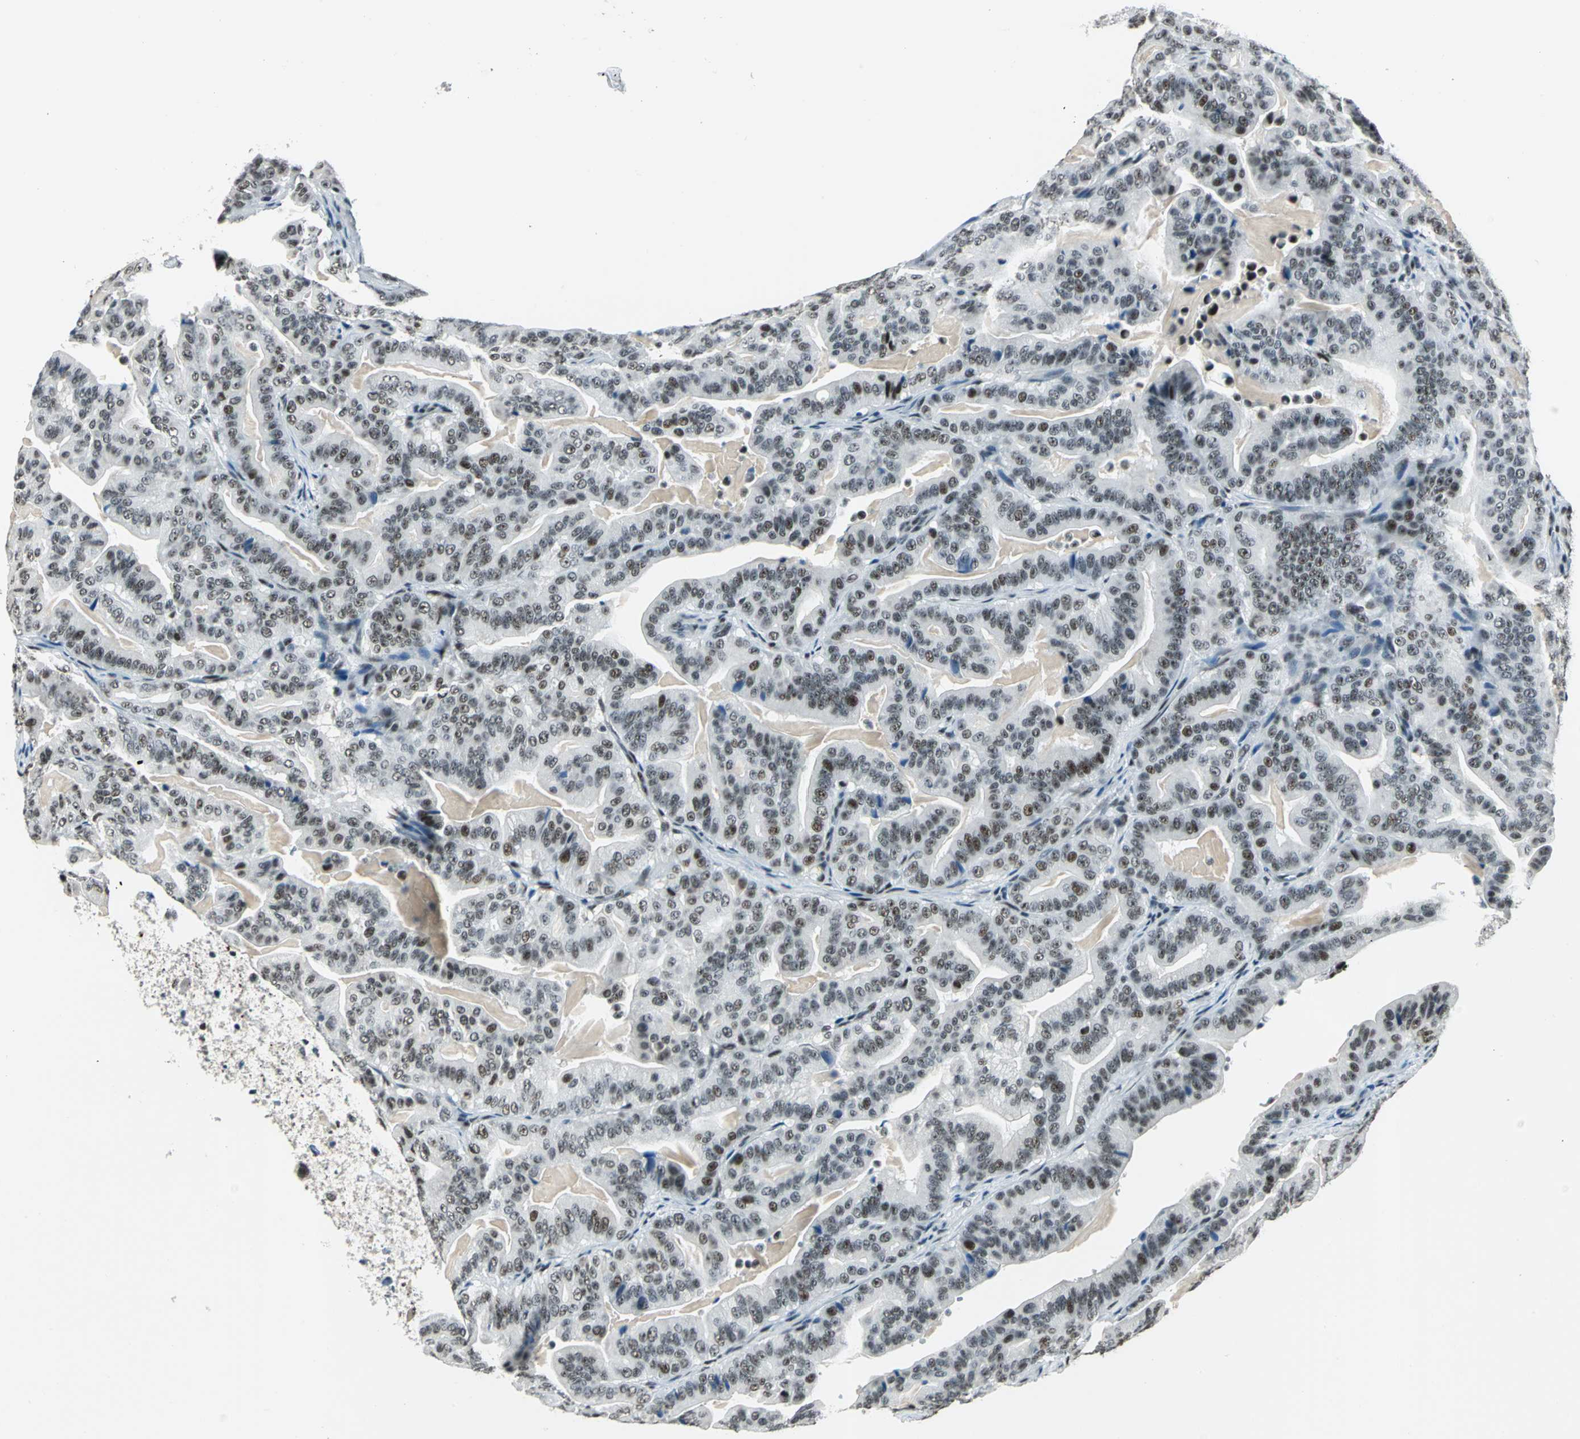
{"staining": {"intensity": "moderate", "quantity": ">75%", "location": "nuclear"}, "tissue": "pancreatic cancer", "cell_type": "Tumor cells", "image_type": "cancer", "snomed": [{"axis": "morphology", "description": "Adenocarcinoma, NOS"}, {"axis": "topography", "description": "Pancreas"}], "caption": "The image displays immunohistochemical staining of pancreatic adenocarcinoma. There is moderate nuclear positivity is identified in about >75% of tumor cells.", "gene": "KAT6B", "patient": {"sex": "male", "age": 63}}